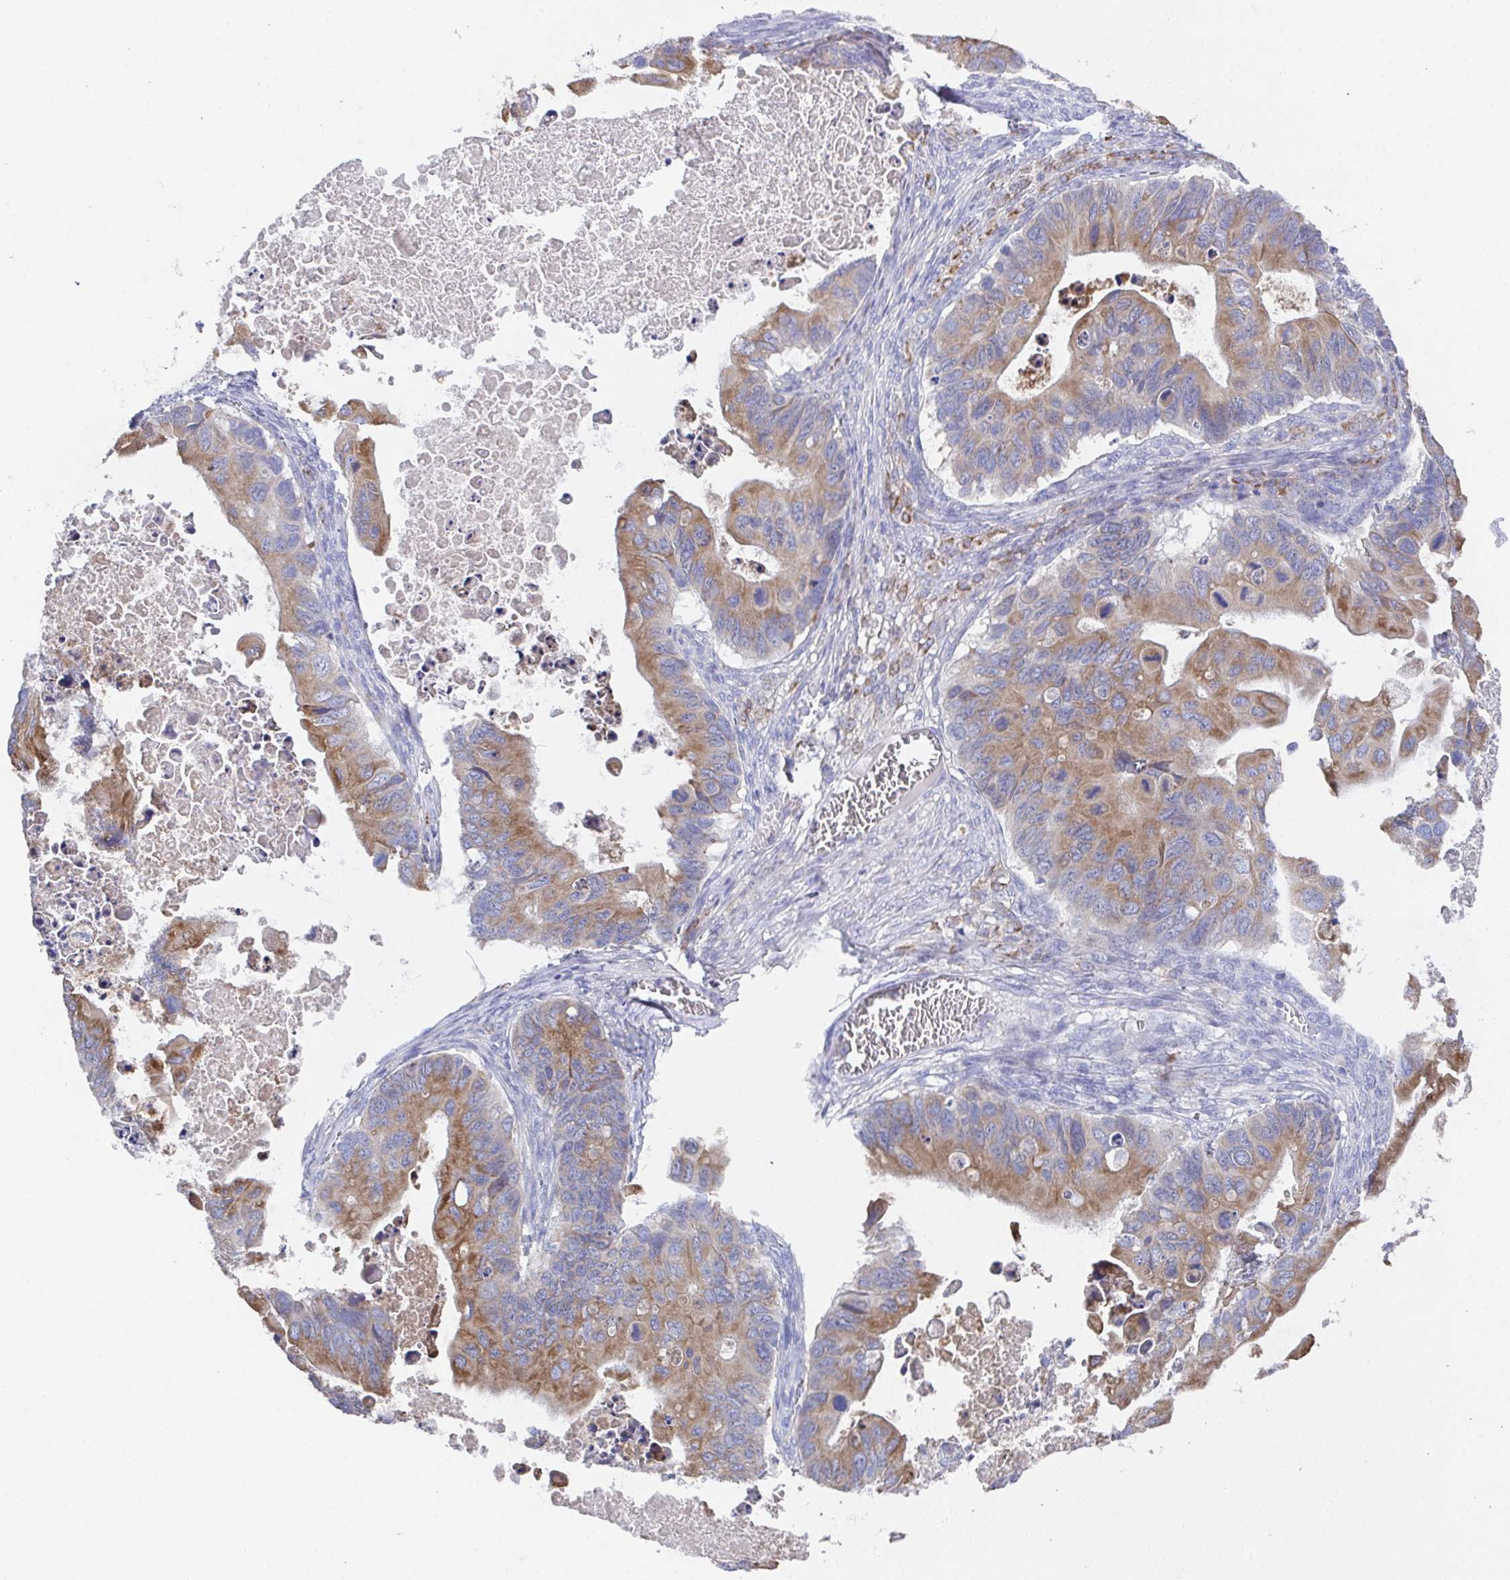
{"staining": {"intensity": "moderate", "quantity": ">75%", "location": "cytoplasmic/membranous"}, "tissue": "ovarian cancer", "cell_type": "Tumor cells", "image_type": "cancer", "snomed": [{"axis": "morphology", "description": "Cystadenocarcinoma, mucinous, NOS"}, {"axis": "topography", "description": "Ovary"}], "caption": "Moderate cytoplasmic/membranous positivity for a protein is seen in approximately >75% of tumor cells of ovarian cancer using immunohistochemistry (IHC).", "gene": "SSC4D", "patient": {"sex": "female", "age": 64}}